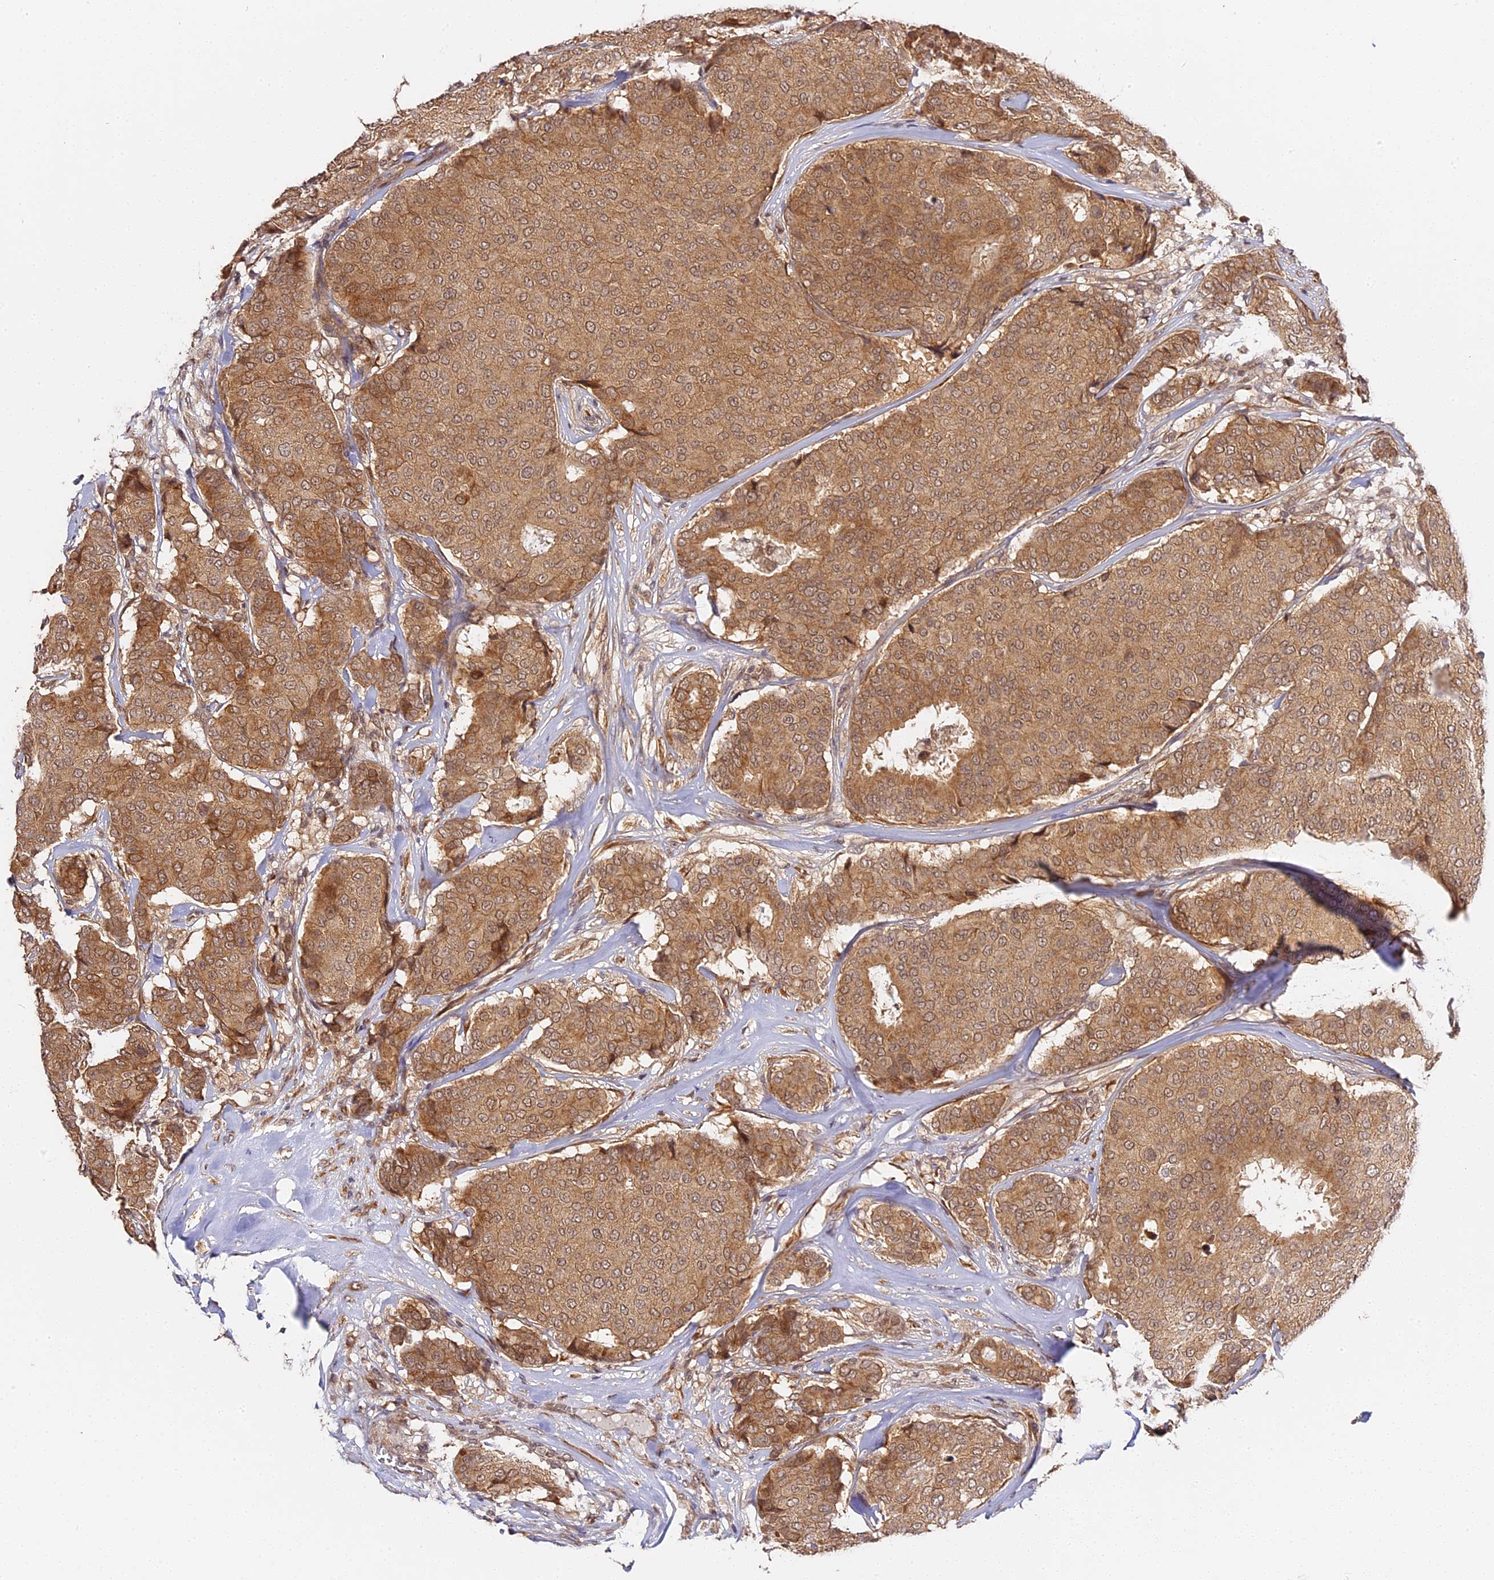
{"staining": {"intensity": "moderate", "quantity": ">75%", "location": "cytoplasmic/membranous"}, "tissue": "breast cancer", "cell_type": "Tumor cells", "image_type": "cancer", "snomed": [{"axis": "morphology", "description": "Duct carcinoma"}, {"axis": "topography", "description": "Breast"}], "caption": "Immunohistochemical staining of breast intraductal carcinoma demonstrates medium levels of moderate cytoplasmic/membranous protein positivity in about >75% of tumor cells.", "gene": "IMPACT", "patient": {"sex": "female", "age": 75}}